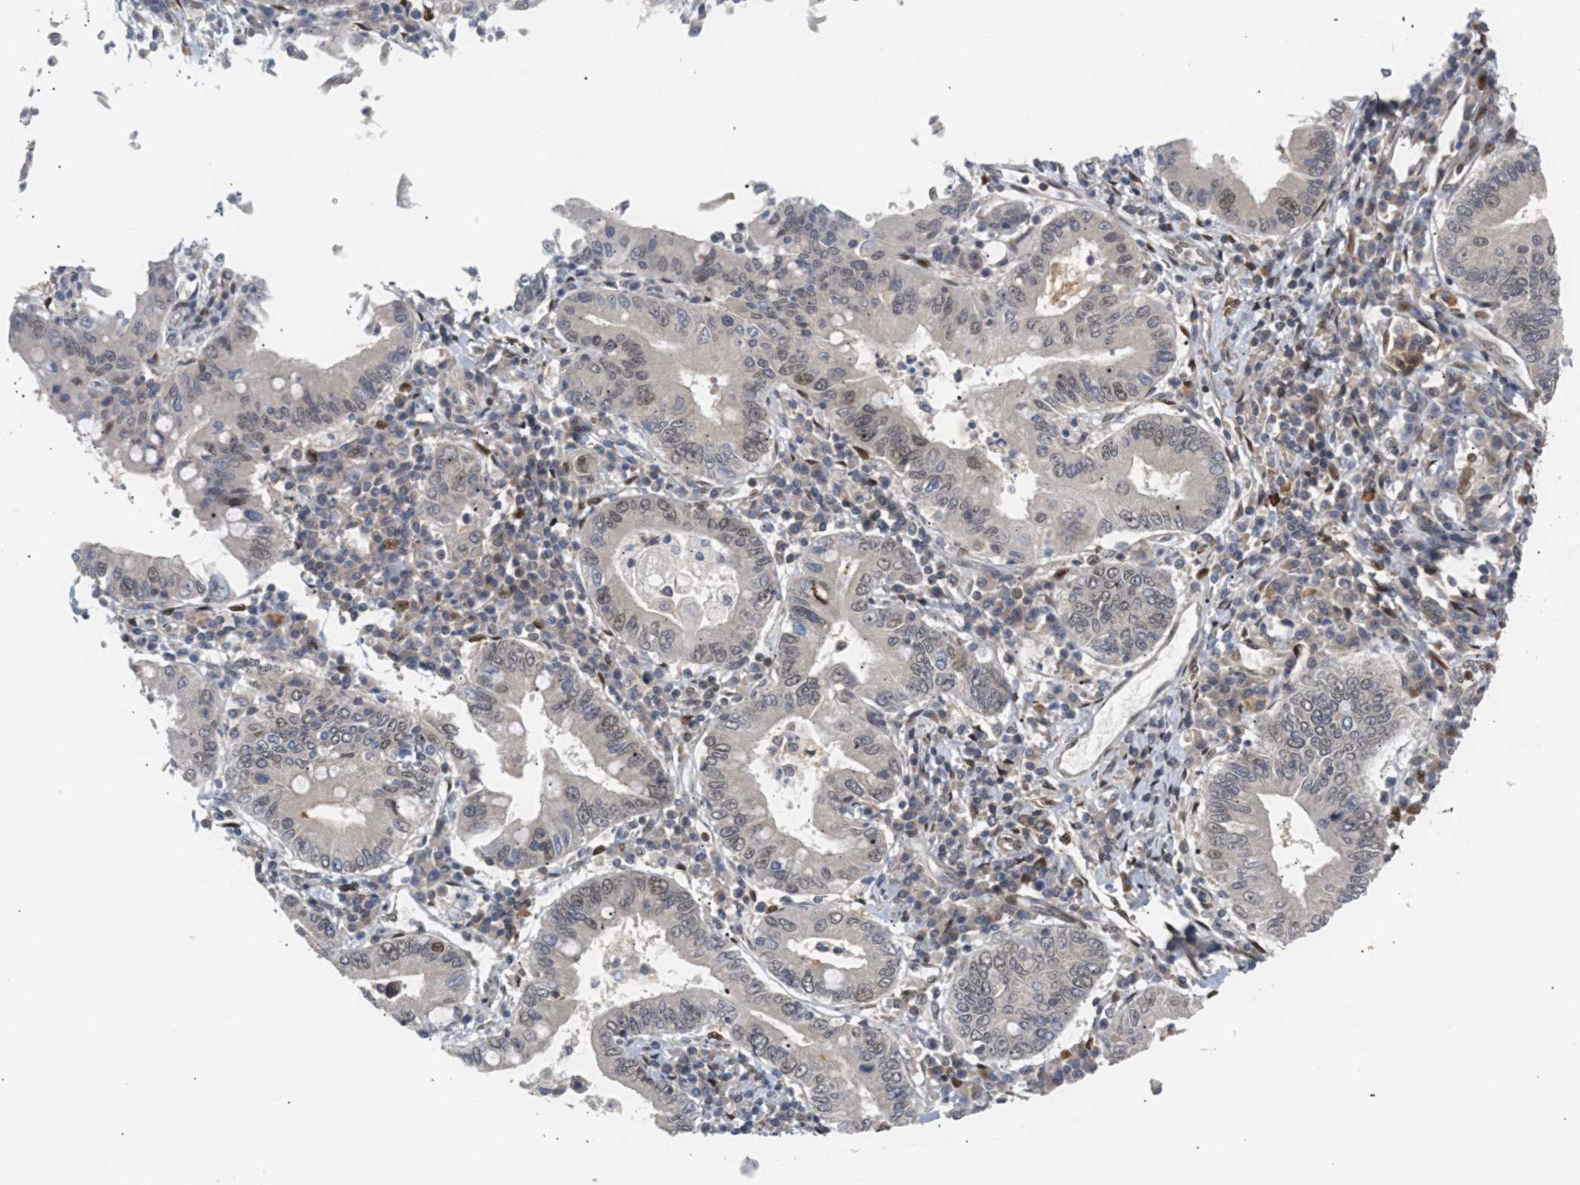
{"staining": {"intensity": "weak", "quantity": "25%-75%", "location": "nuclear"}, "tissue": "stomach cancer", "cell_type": "Tumor cells", "image_type": "cancer", "snomed": [{"axis": "morphology", "description": "Normal tissue, NOS"}, {"axis": "morphology", "description": "Adenocarcinoma, NOS"}, {"axis": "topography", "description": "Esophagus"}, {"axis": "topography", "description": "Stomach, upper"}, {"axis": "topography", "description": "Peripheral nerve tissue"}], "caption": "Brown immunohistochemical staining in adenocarcinoma (stomach) exhibits weak nuclear expression in about 25%-75% of tumor cells.", "gene": "SSBP2", "patient": {"sex": "male", "age": 62}}